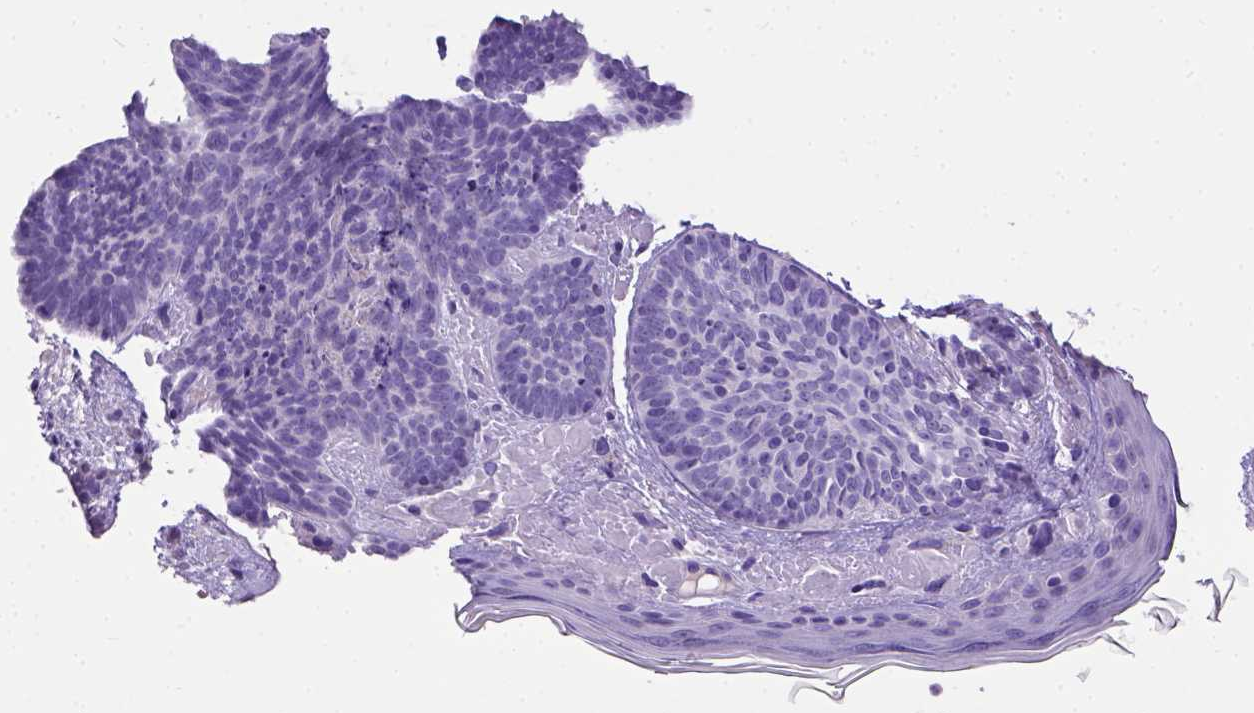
{"staining": {"intensity": "negative", "quantity": "none", "location": "none"}, "tissue": "skin cancer", "cell_type": "Tumor cells", "image_type": "cancer", "snomed": [{"axis": "morphology", "description": "Basal cell carcinoma"}, {"axis": "topography", "description": "Skin"}], "caption": "Immunohistochemical staining of skin cancer reveals no significant positivity in tumor cells.", "gene": "B3GAT1", "patient": {"sex": "female", "age": 82}}